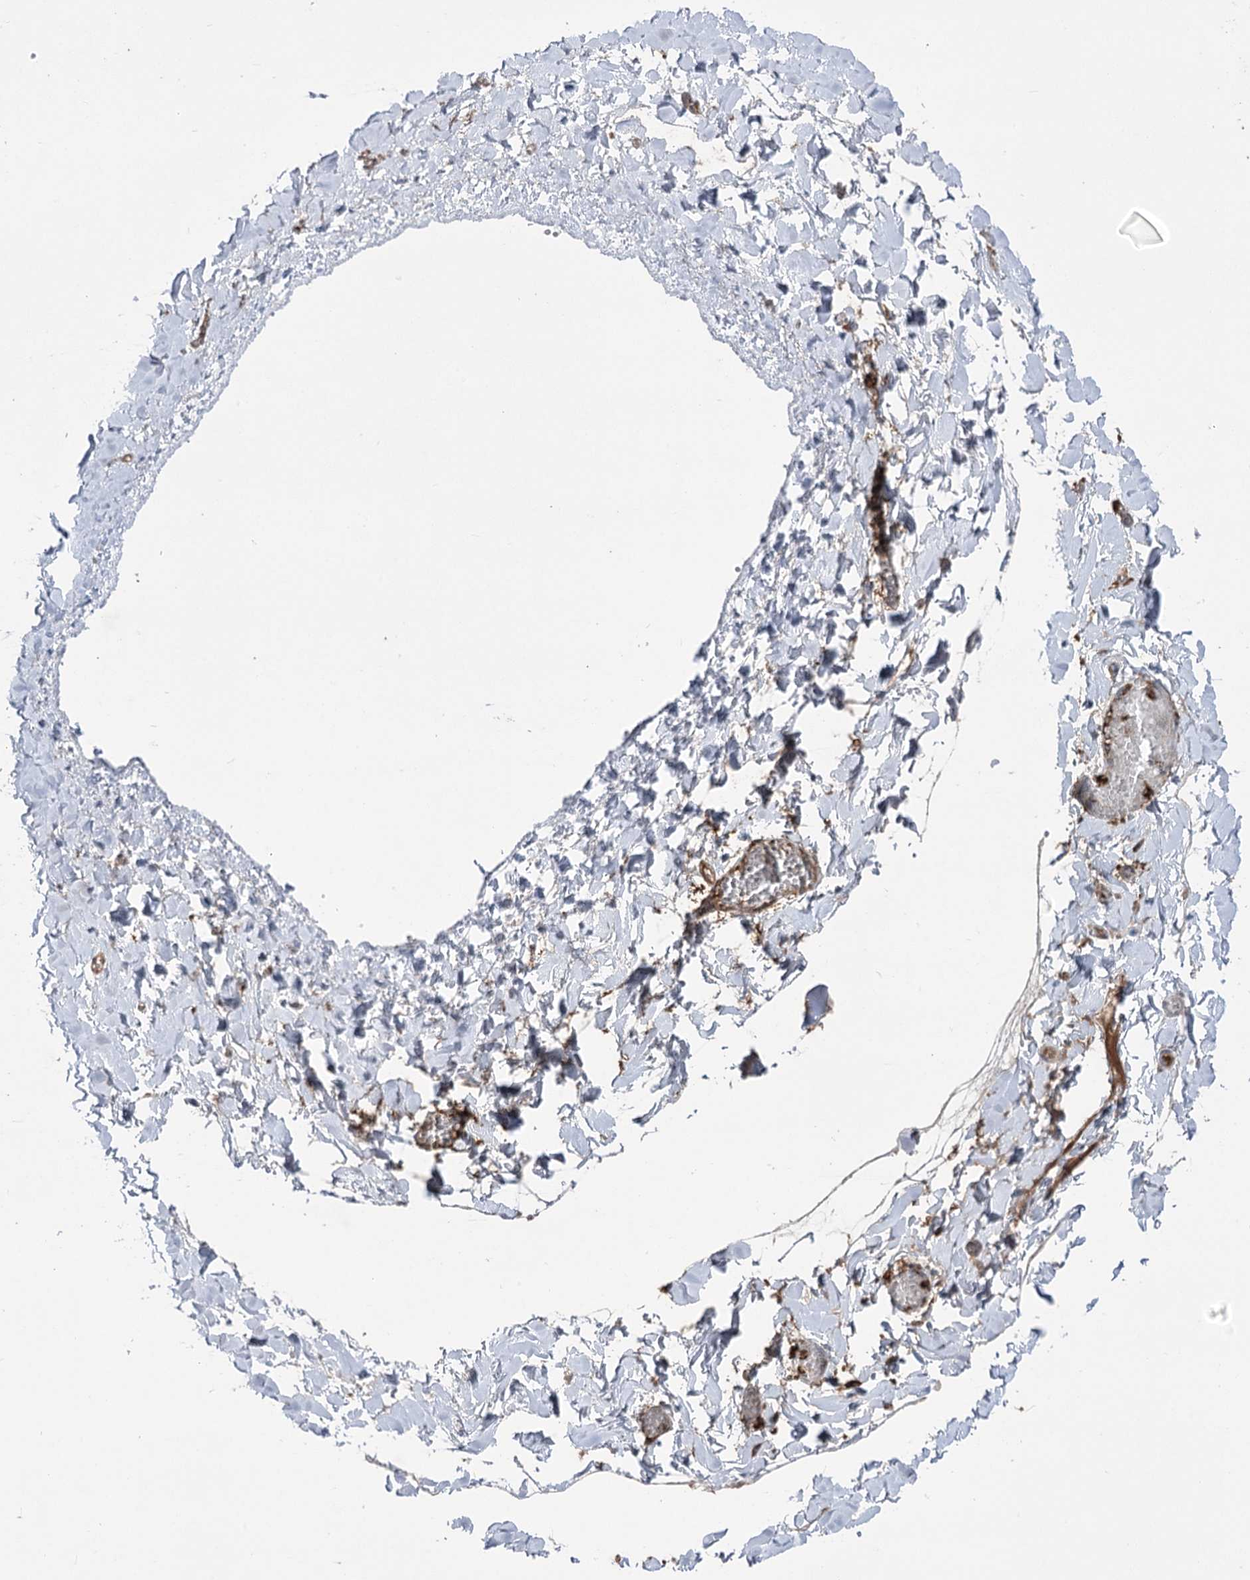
{"staining": {"intensity": "weak", "quantity": ">75%", "location": "cytoplasmic/membranous"}, "tissue": "soft tissue", "cell_type": "Fibroblasts", "image_type": "normal", "snomed": [{"axis": "morphology", "description": "Normal tissue, NOS"}, {"axis": "topography", "description": "Gallbladder"}, {"axis": "topography", "description": "Peripheral nerve tissue"}], "caption": "Immunohistochemistry of benign human soft tissue shows low levels of weak cytoplasmic/membranous staining in about >75% of fibroblasts.", "gene": "PLEKHA5", "patient": {"sex": "male", "age": 38}}